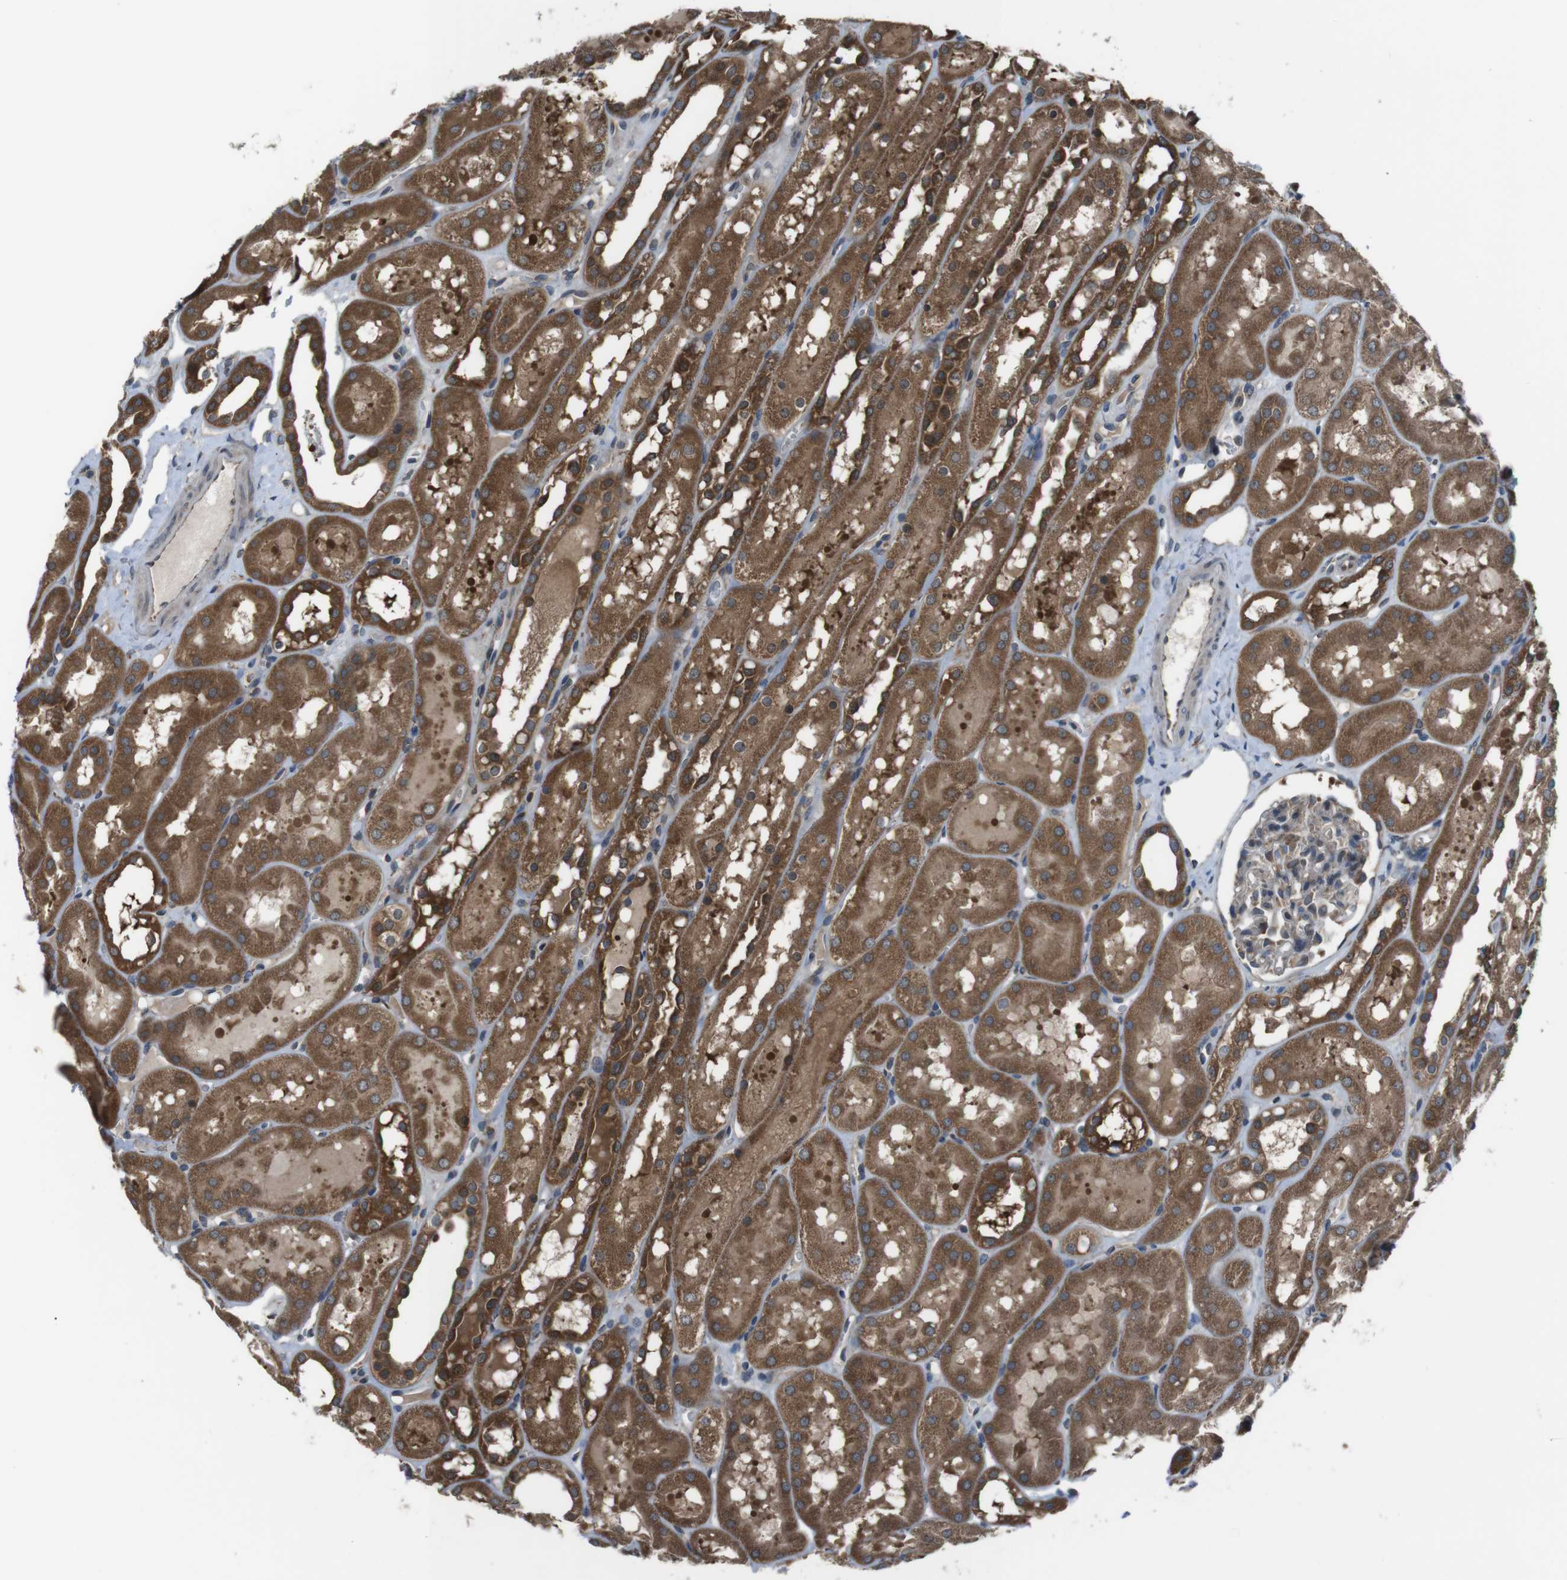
{"staining": {"intensity": "moderate", "quantity": "<25%", "location": "cytoplasmic/membranous"}, "tissue": "kidney", "cell_type": "Cells in glomeruli", "image_type": "normal", "snomed": [{"axis": "morphology", "description": "Normal tissue, NOS"}, {"axis": "topography", "description": "Kidney"}, {"axis": "topography", "description": "Urinary bladder"}], "caption": "The image shows a brown stain indicating the presence of a protein in the cytoplasmic/membranous of cells in glomeruli in kidney.", "gene": "SSR3", "patient": {"sex": "male", "age": 16}}